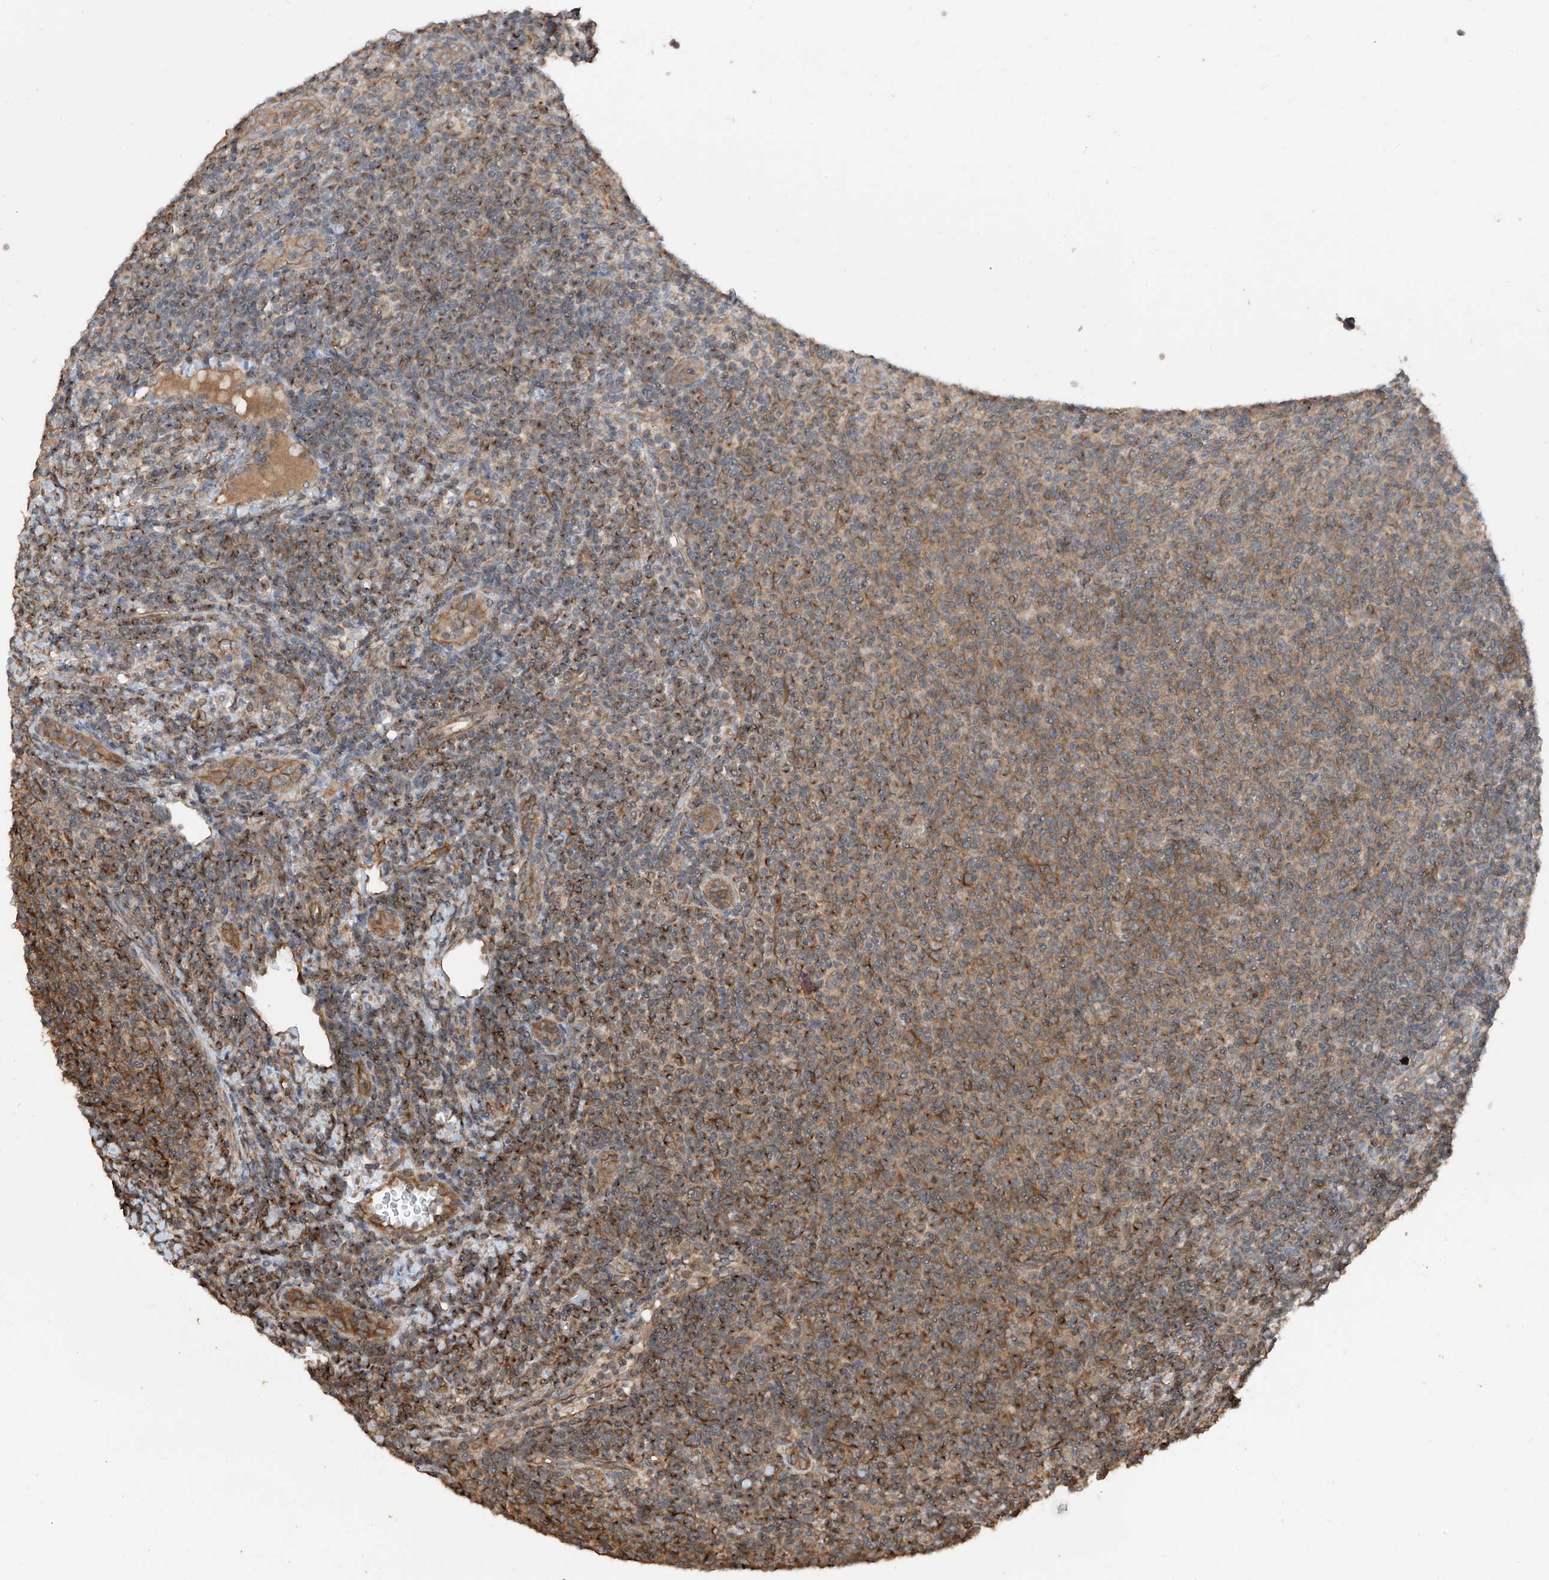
{"staining": {"intensity": "moderate", "quantity": ">75%", "location": "cytoplasmic/membranous"}, "tissue": "lymphoma", "cell_type": "Tumor cells", "image_type": "cancer", "snomed": [{"axis": "morphology", "description": "Malignant lymphoma, non-Hodgkin's type, Low grade"}, {"axis": "topography", "description": "Lymph node"}], "caption": "This image exhibits immunohistochemistry (IHC) staining of lymphoma, with medium moderate cytoplasmic/membranous positivity in approximately >75% of tumor cells.", "gene": "RPAIN", "patient": {"sex": "male", "age": 66}}